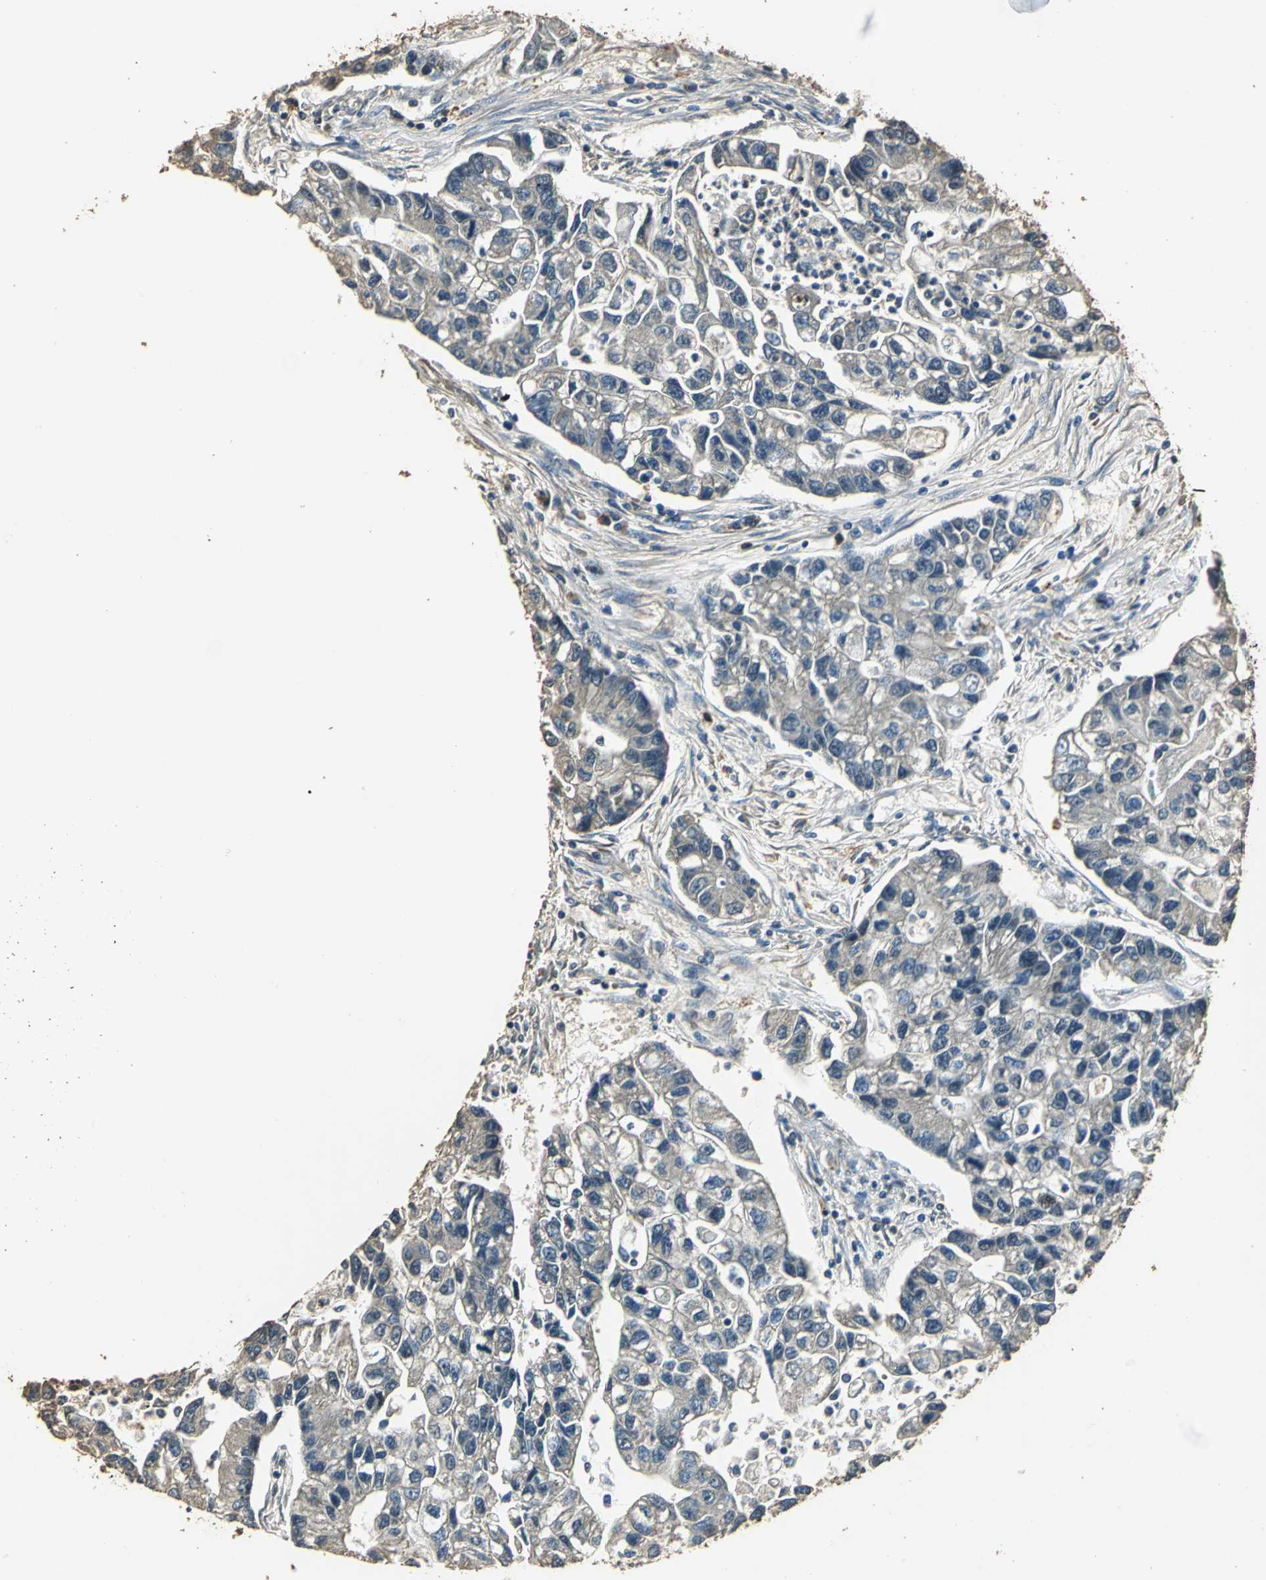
{"staining": {"intensity": "weak", "quantity": ">75%", "location": "cytoplasmic/membranous"}, "tissue": "lung cancer", "cell_type": "Tumor cells", "image_type": "cancer", "snomed": [{"axis": "morphology", "description": "Adenocarcinoma, NOS"}, {"axis": "topography", "description": "Lung"}], "caption": "Lung adenocarcinoma was stained to show a protein in brown. There is low levels of weak cytoplasmic/membranous positivity in approximately >75% of tumor cells.", "gene": "TMPRSS4", "patient": {"sex": "female", "age": 51}}